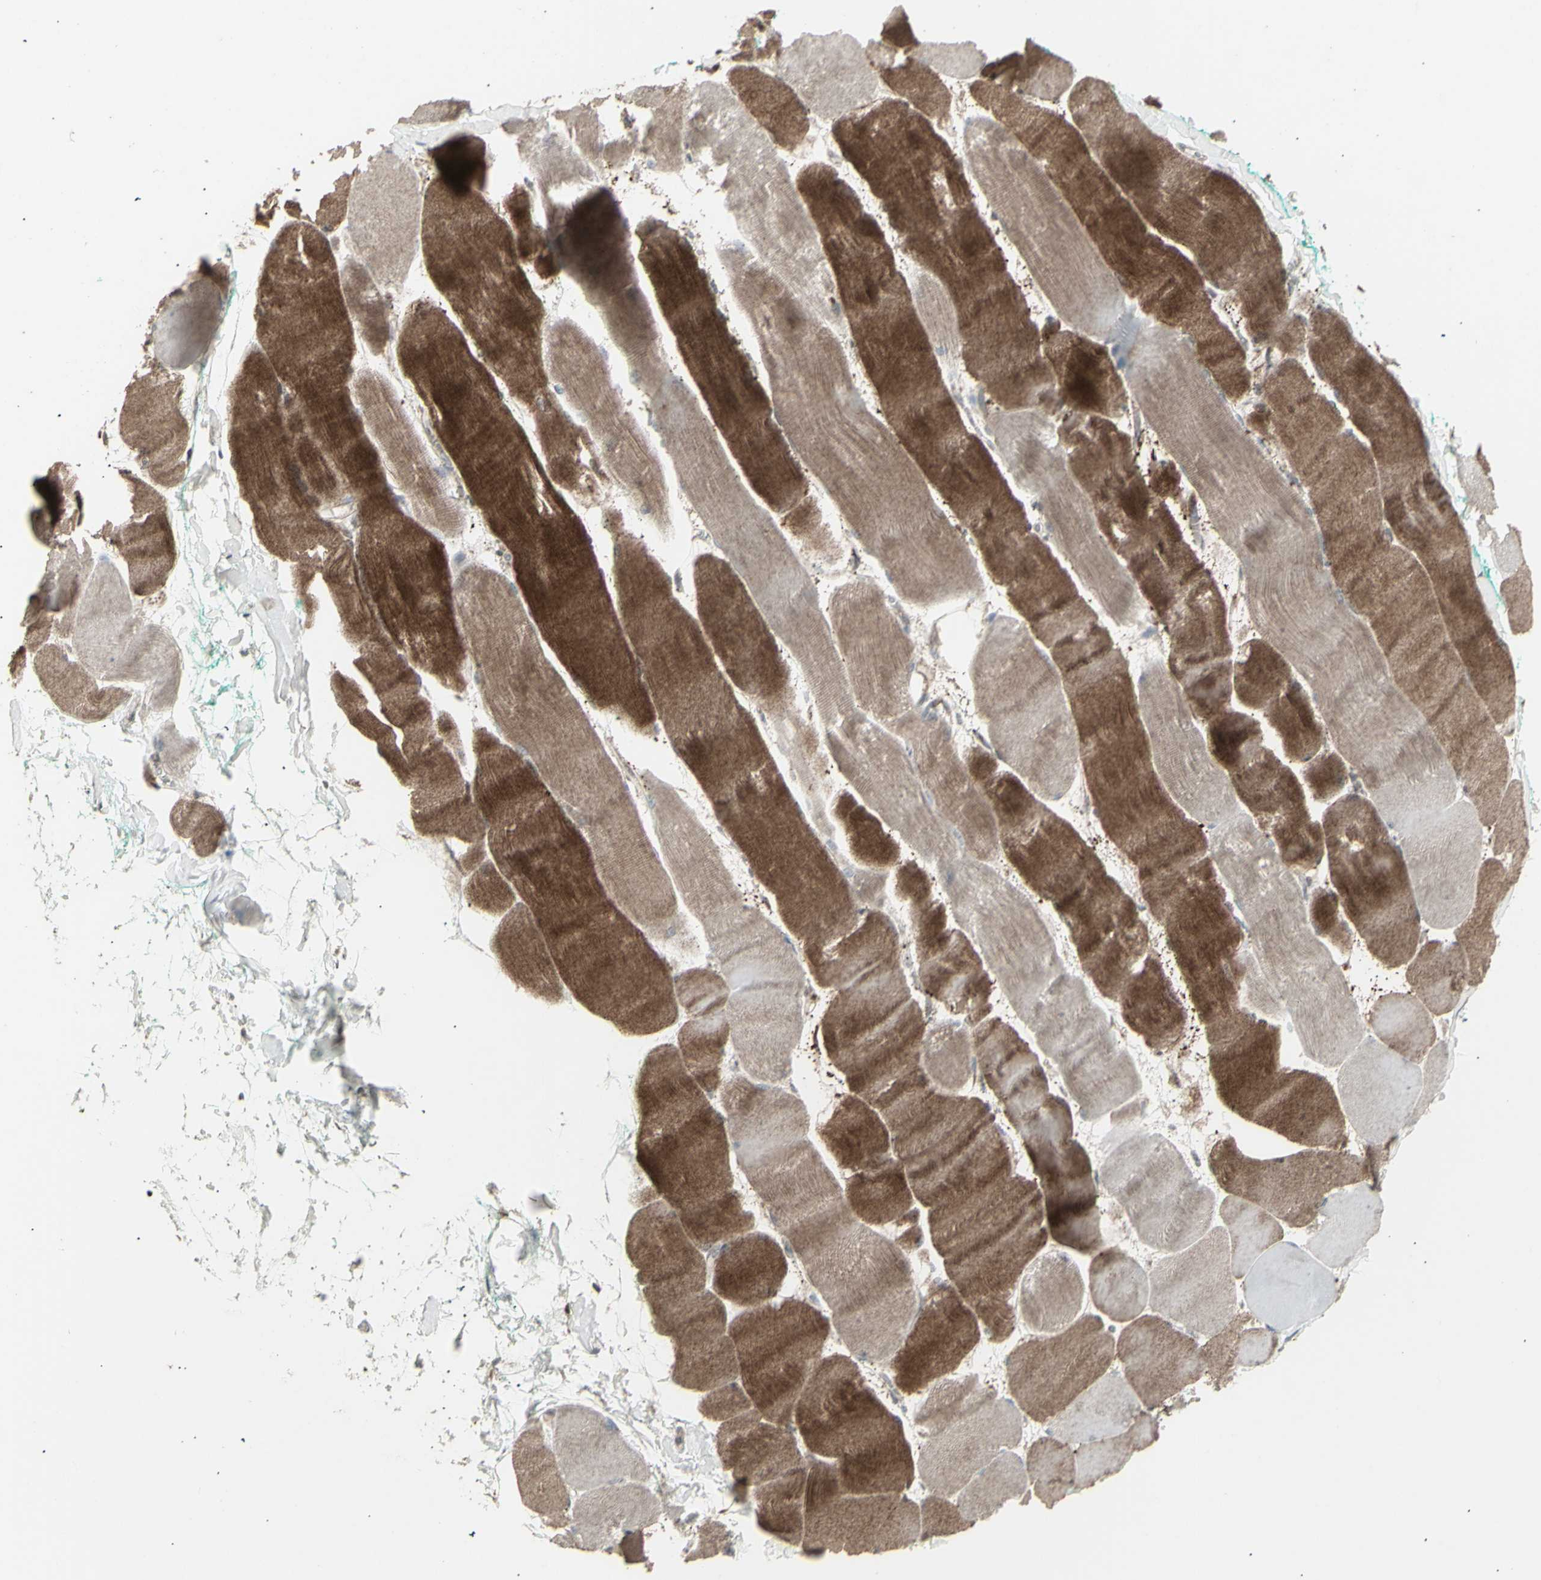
{"staining": {"intensity": "moderate", "quantity": ">75%", "location": "cytoplasmic/membranous"}, "tissue": "skeletal muscle", "cell_type": "Myocytes", "image_type": "normal", "snomed": [{"axis": "morphology", "description": "Normal tissue, NOS"}, {"axis": "morphology", "description": "Squamous cell carcinoma, NOS"}, {"axis": "topography", "description": "Skeletal muscle"}], "caption": "IHC histopathology image of normal skeletal muscle: skeletal muscle stained using immunohistochemistry (IHC) displays medium levels of moderate protein expression localized specifically in the cytoplasmic/membranous of myocytes, appearing as a cytoplasmic/membranous brown color.", "gene": "RNASEL", "patient": {"sex": "male", "age": 51}}